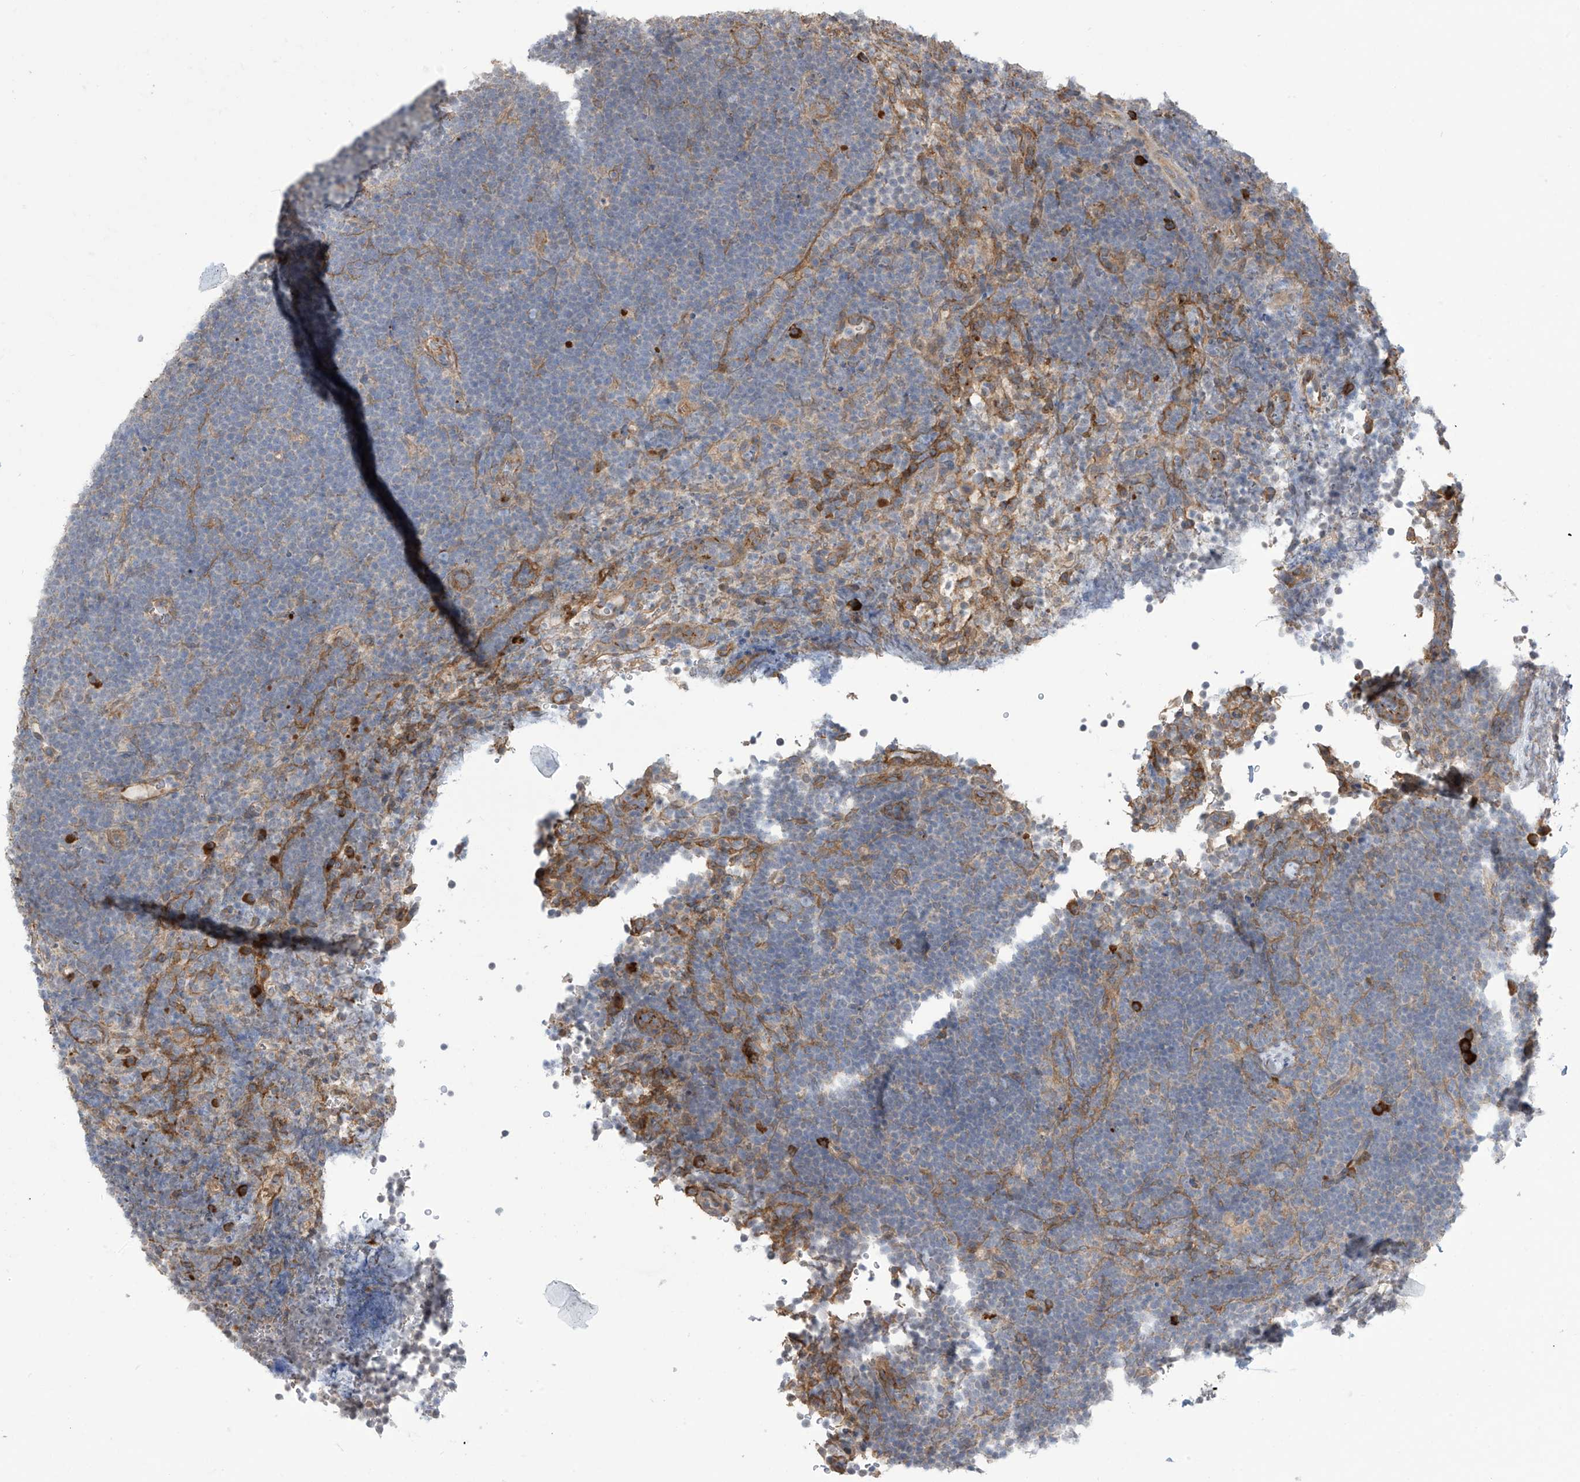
{"staining": {"intensity": "negative", "quantity": "none", "location": "none"}, "tissue": "lymphoma", "cell_type": "Tumor cells", "image_type": "cancer", "snomed": [{"axis": "morphology", "description": "Malignant lymphoma, non-Hodgkin's type, High grade"}, {"axis": "topography", "description": "Lymph node"}], "caption": "DAB (3,3'-diaminobenzidine) immunohistochemical staining of human high-grade malignant lymphoma, non-Hodgkin's type reveals no significant staining in tumor cells.", "gene": "KIAA1522", "patient": {"sex": "male", "age": 13}}